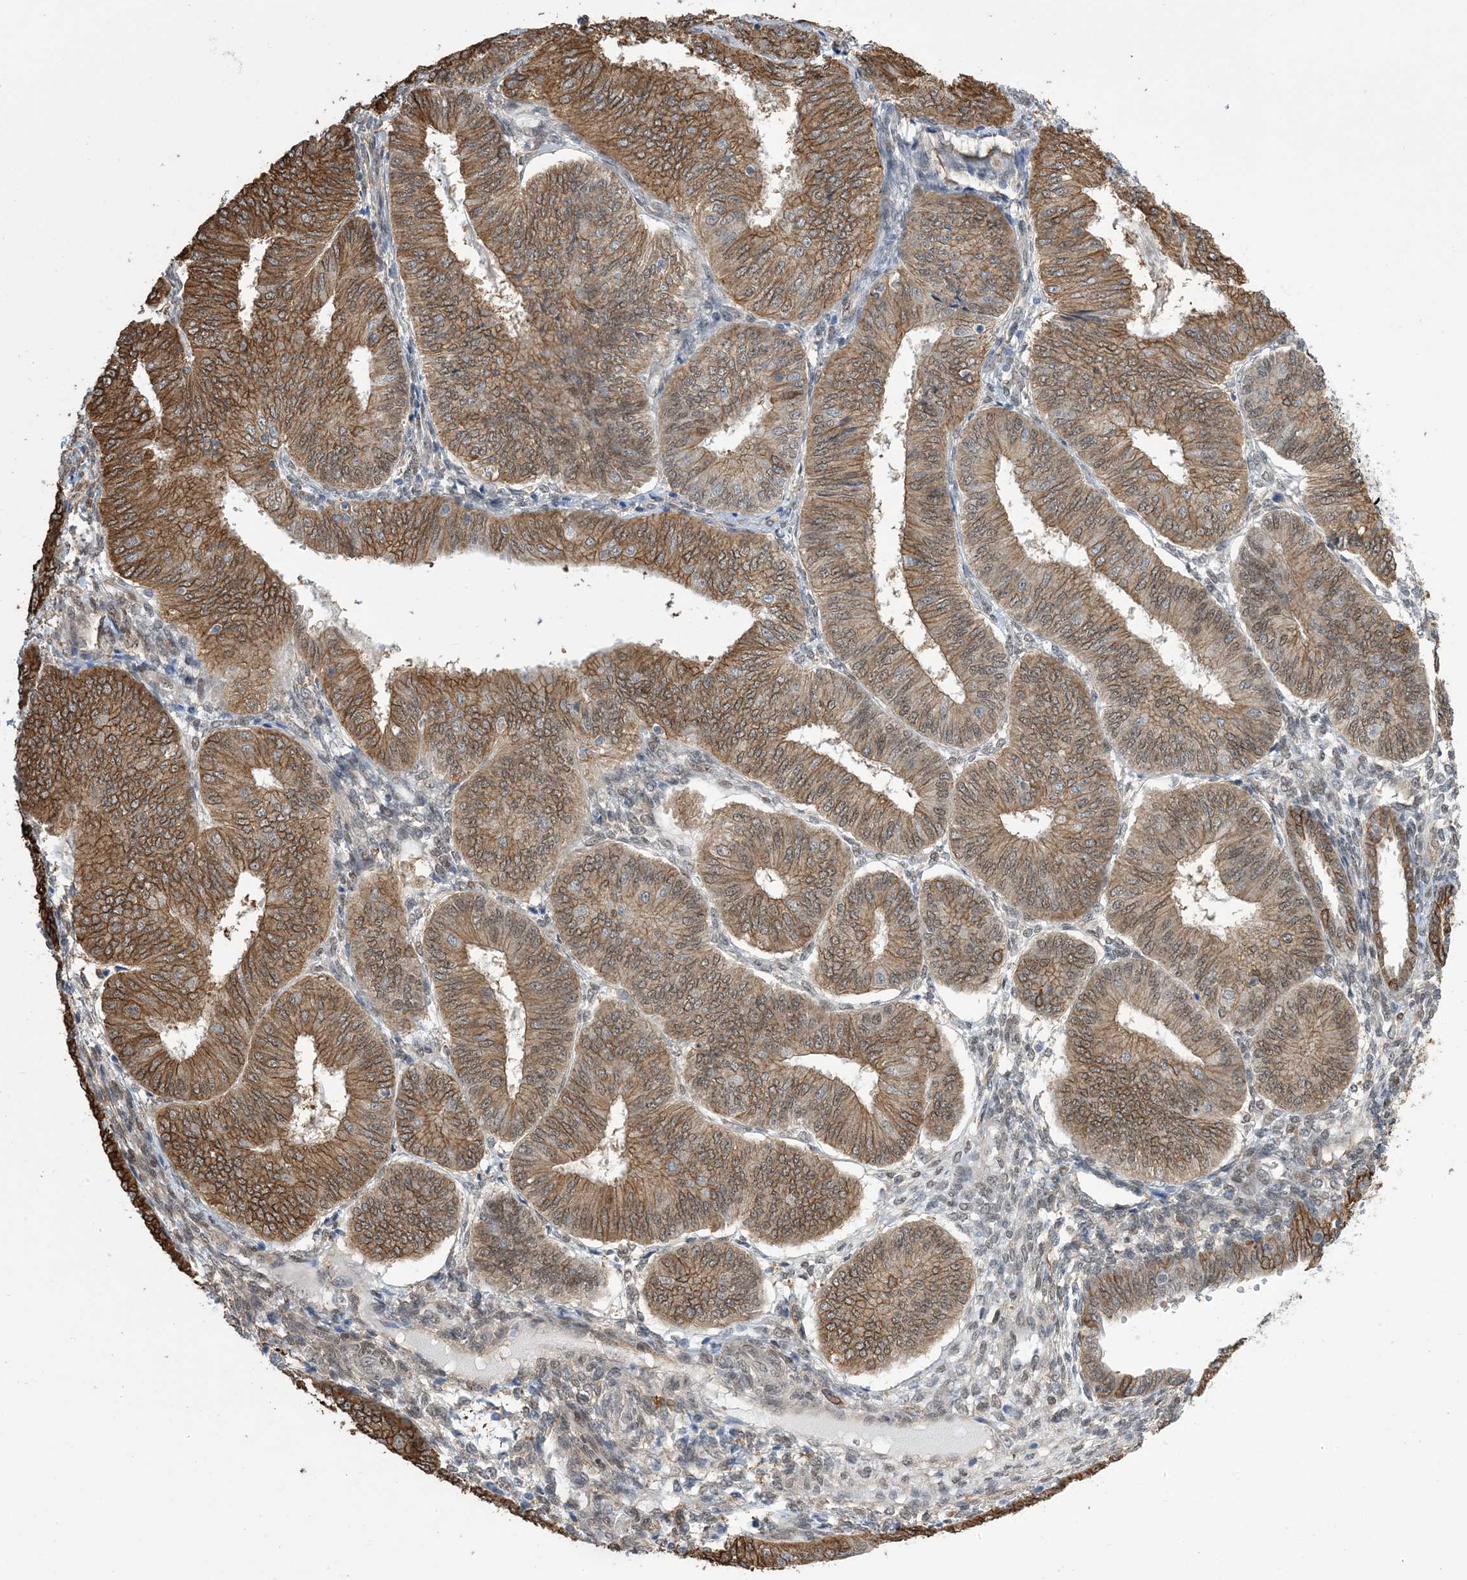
{"staining": {"intensity": "moderate", "quantity": ">75%", "location": "cytoplasmic/membranous"}, "tissue": "endometrial cancer", "cell_type": "Tumor cells", "image_type": "cancer", "snomed": [{"axis": "morphology", "description": "Adenocarcinoma, NOS"}, {"axis": "topography", "description": "Endometrium"}], "caption": "Adenocarcinoma (endometrial) tissue demonstrates moderate cytoplasmic/membranous positivity in about >75% of tumor cells, visualized by immunohistochemistry.", "gene": "ZNF8", "patient": {"sex": "female", "age": 58}}